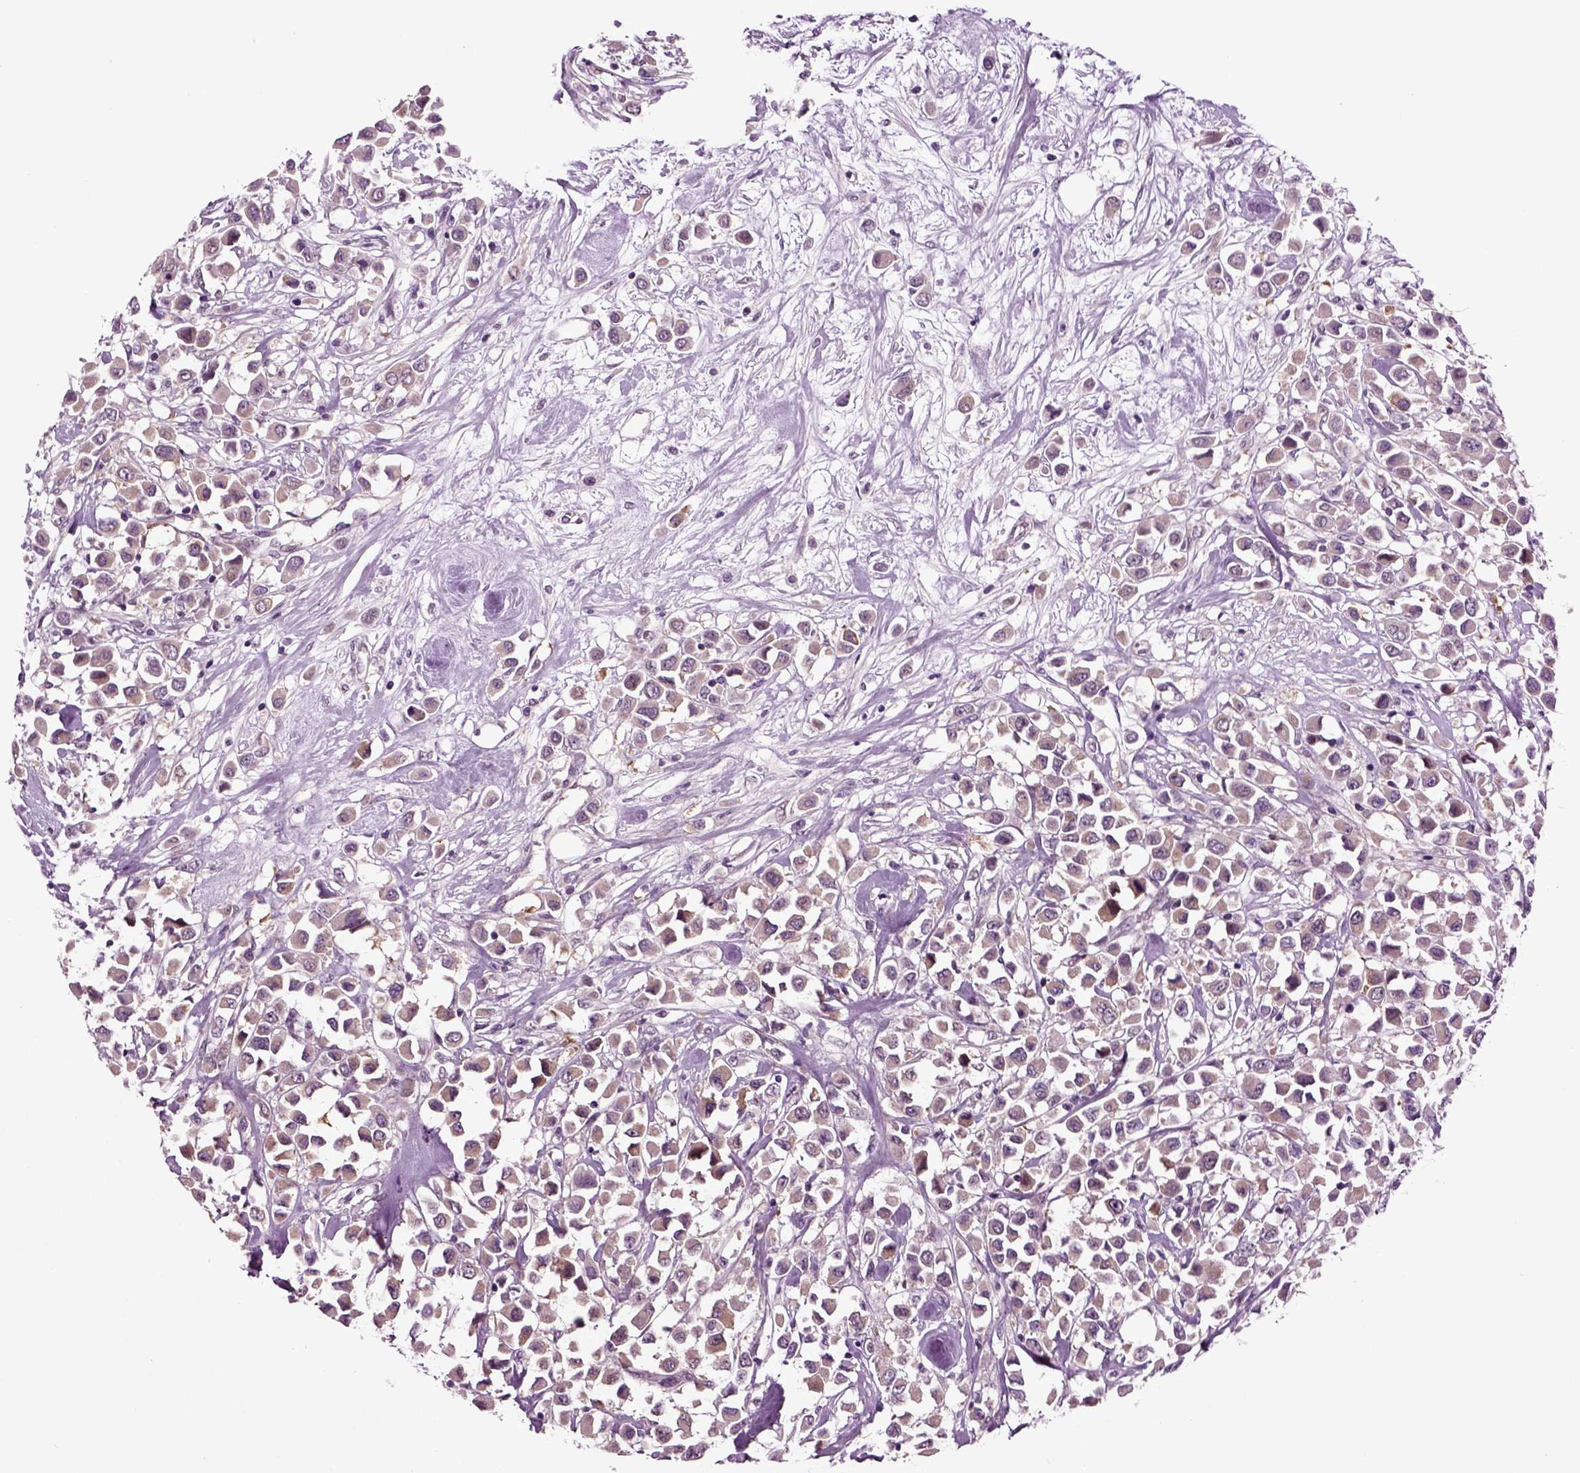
{"staining": {"intensity": "weak", "quantity": "<25%", "location": "cytoplasmic/membranous"}, "tissue": "breast cancer", "cell_type": "Tumor cells", "image_type": "cancer", "snomed": [{"axis": "morphology", "description": "Duct carcinoma"}, {"axis": "topography", "description": "Breast"}], "caption": "Tumor cells are negative for protein expression in human breast cancer (intraductal carcinoma).", "gene": "PLCH2", "patient": {"sex": "female", "age": 61}}